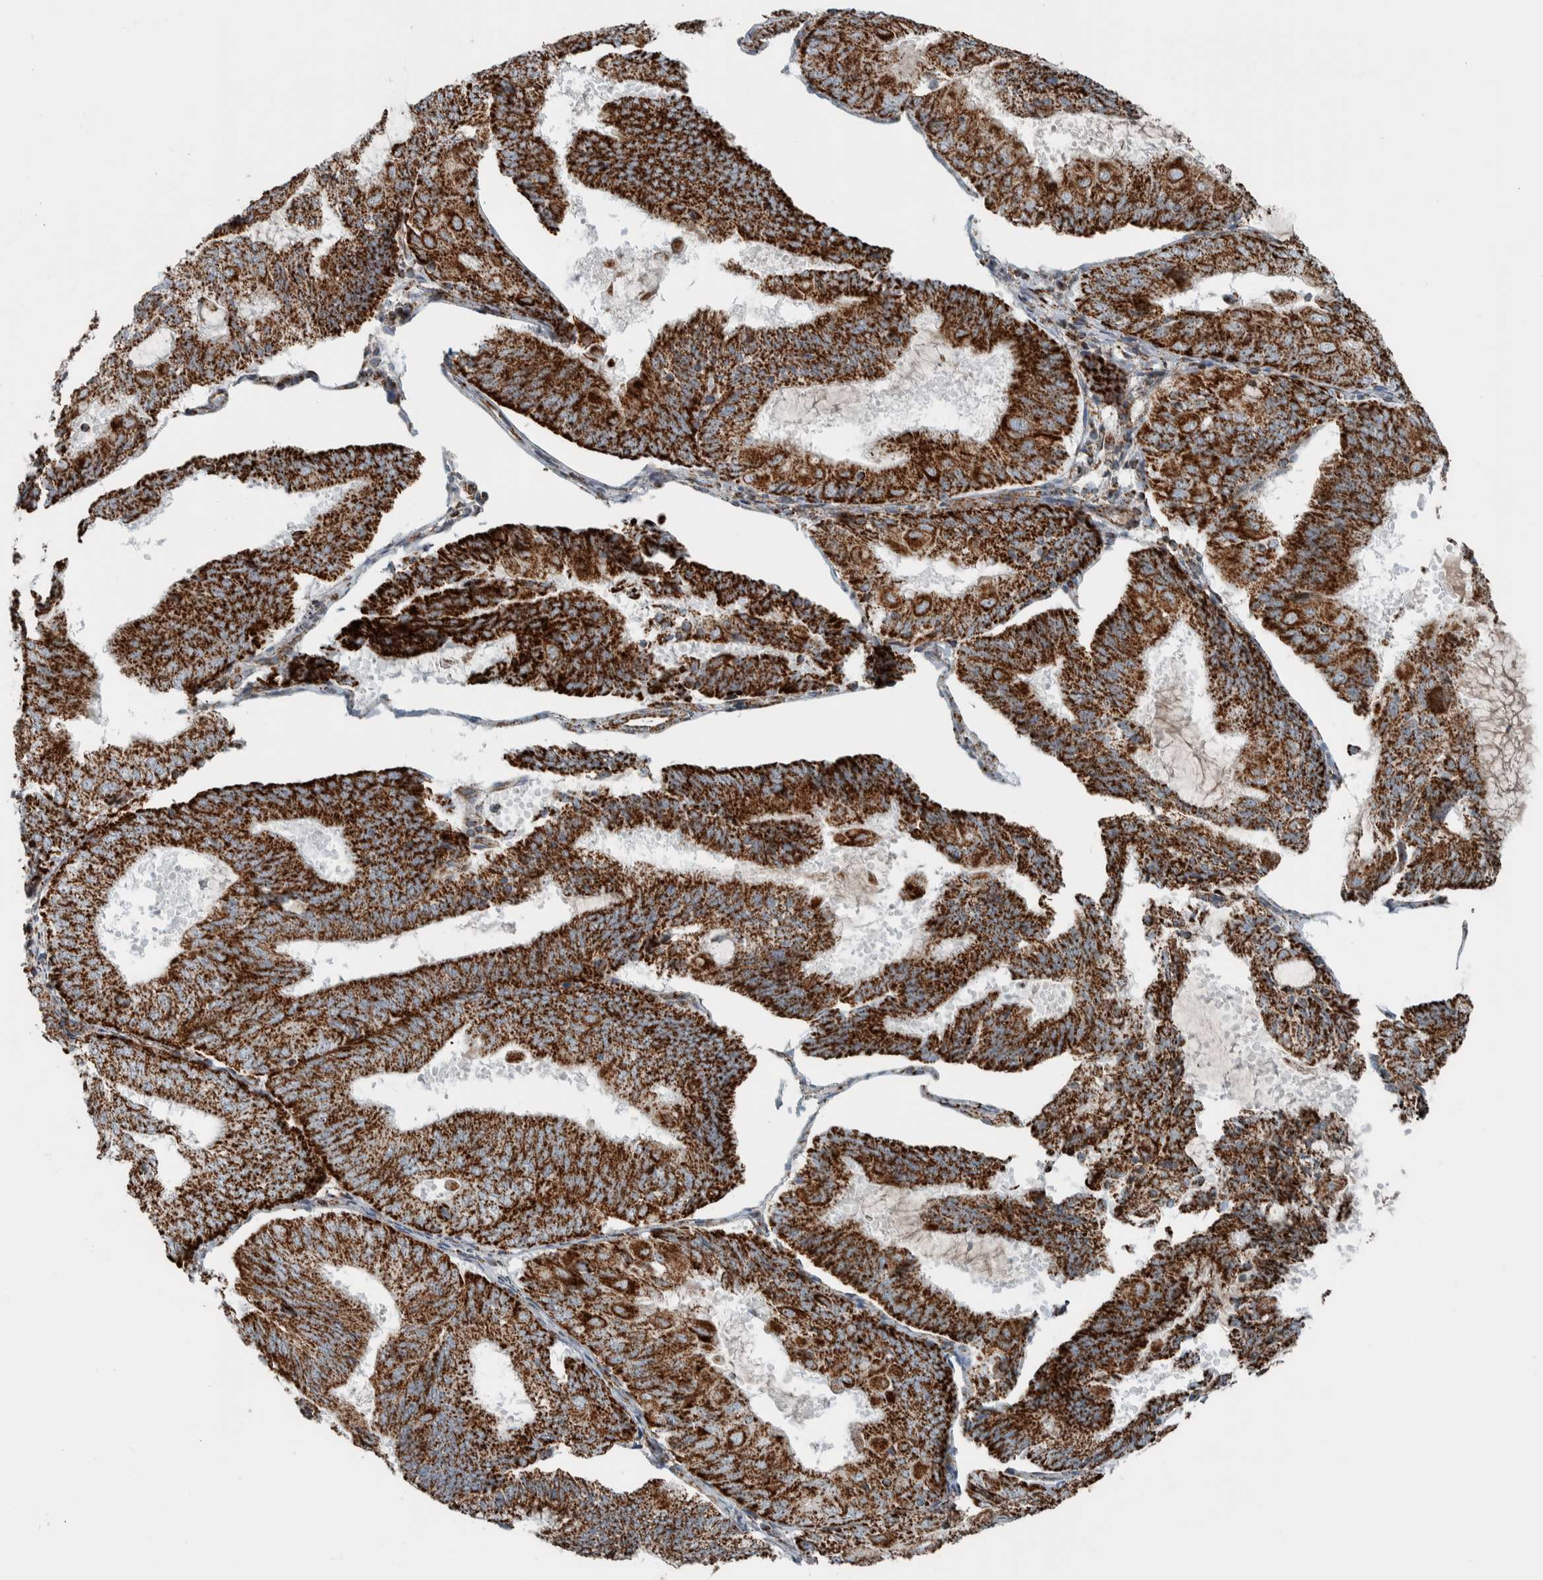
{"staining": {"intensity": "strong", "quantity": ">75%", "location": "cytoplasmic/membranous"}, "tissue": "endometrial cancer", "cell_type": "Tumor cells", "image_type": "cancer", "snomed": [{"axis": "morphology", "description": "Adenocarcinoma, NOS"}, {"axis": "topography", "description": "Endometrium"}], "caption": "Adenocarcinoma (endometrial) tissue exhibits strong cytoplasmic/membranous positivity in about >75% of tumor cells, visualized by immunohistochemistry.", "gene": "CNTROB", "patient": {"sex": "female", "age": 81}}